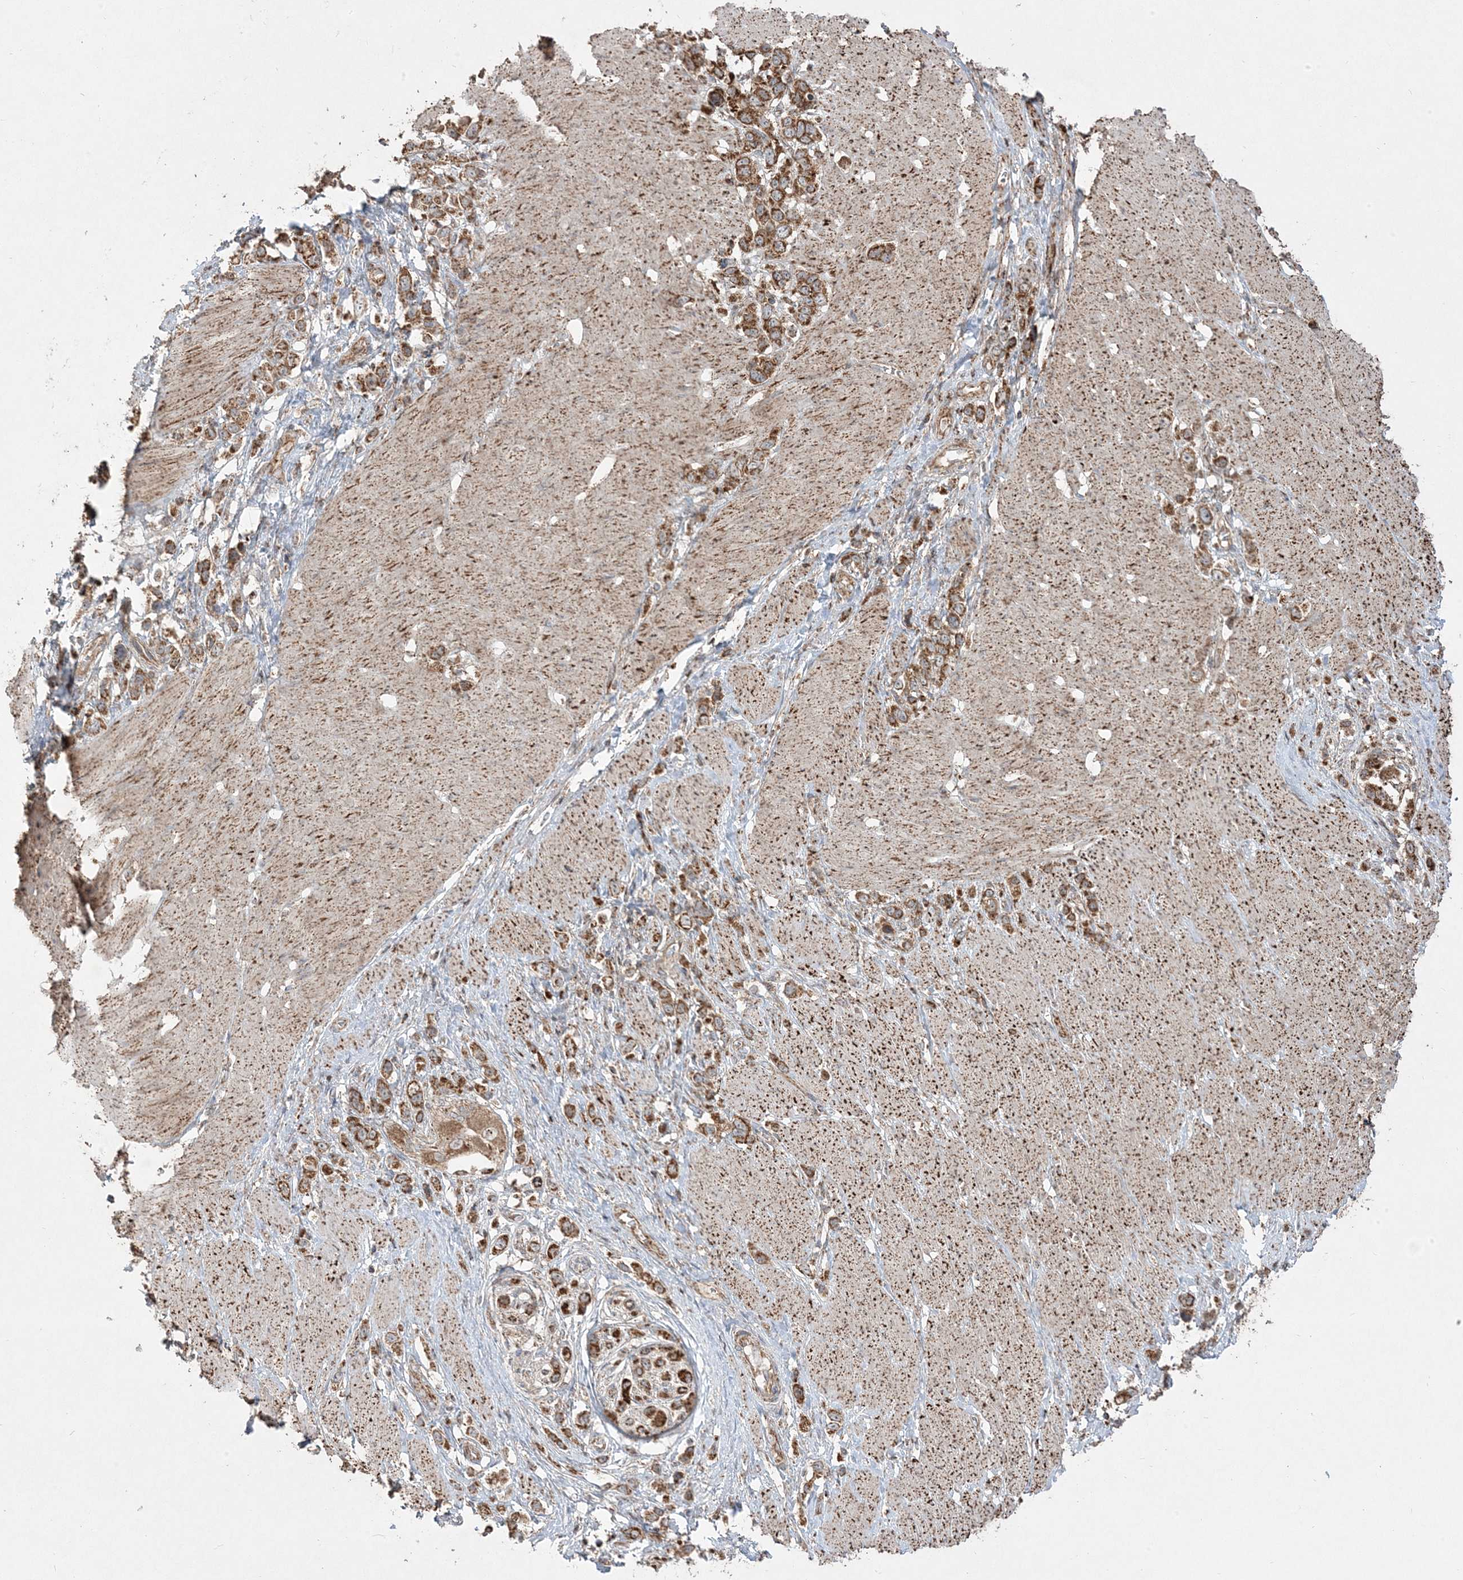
{"staining": {"intensity": "moderate", "quantity": ">75%", "location": "cytoplasmic/membranous"}, "tissue": "stomach cancer", "cell_type": "Tumor cells", "image_type": "cancer", "snomed": [{"axis": "morphology", "description": "Normal tissue, NOS"}, {"axis": "morphology", "description": "Adenocarcinoma, NOS"}, {"axis": "topography", "description": "Stomach, upper"}, {"axis": "topography", "description": "Stomach"}], "caption": "Stomach cancer stained with DAB immunohistochemistry (IHC) demonstrates medium levels of moderate cytoplasmic/membranous positivity in approximately >75% of tumor cells.", "gene": "CLUAP1", "patient": {"sex": "female", "age": 65}}